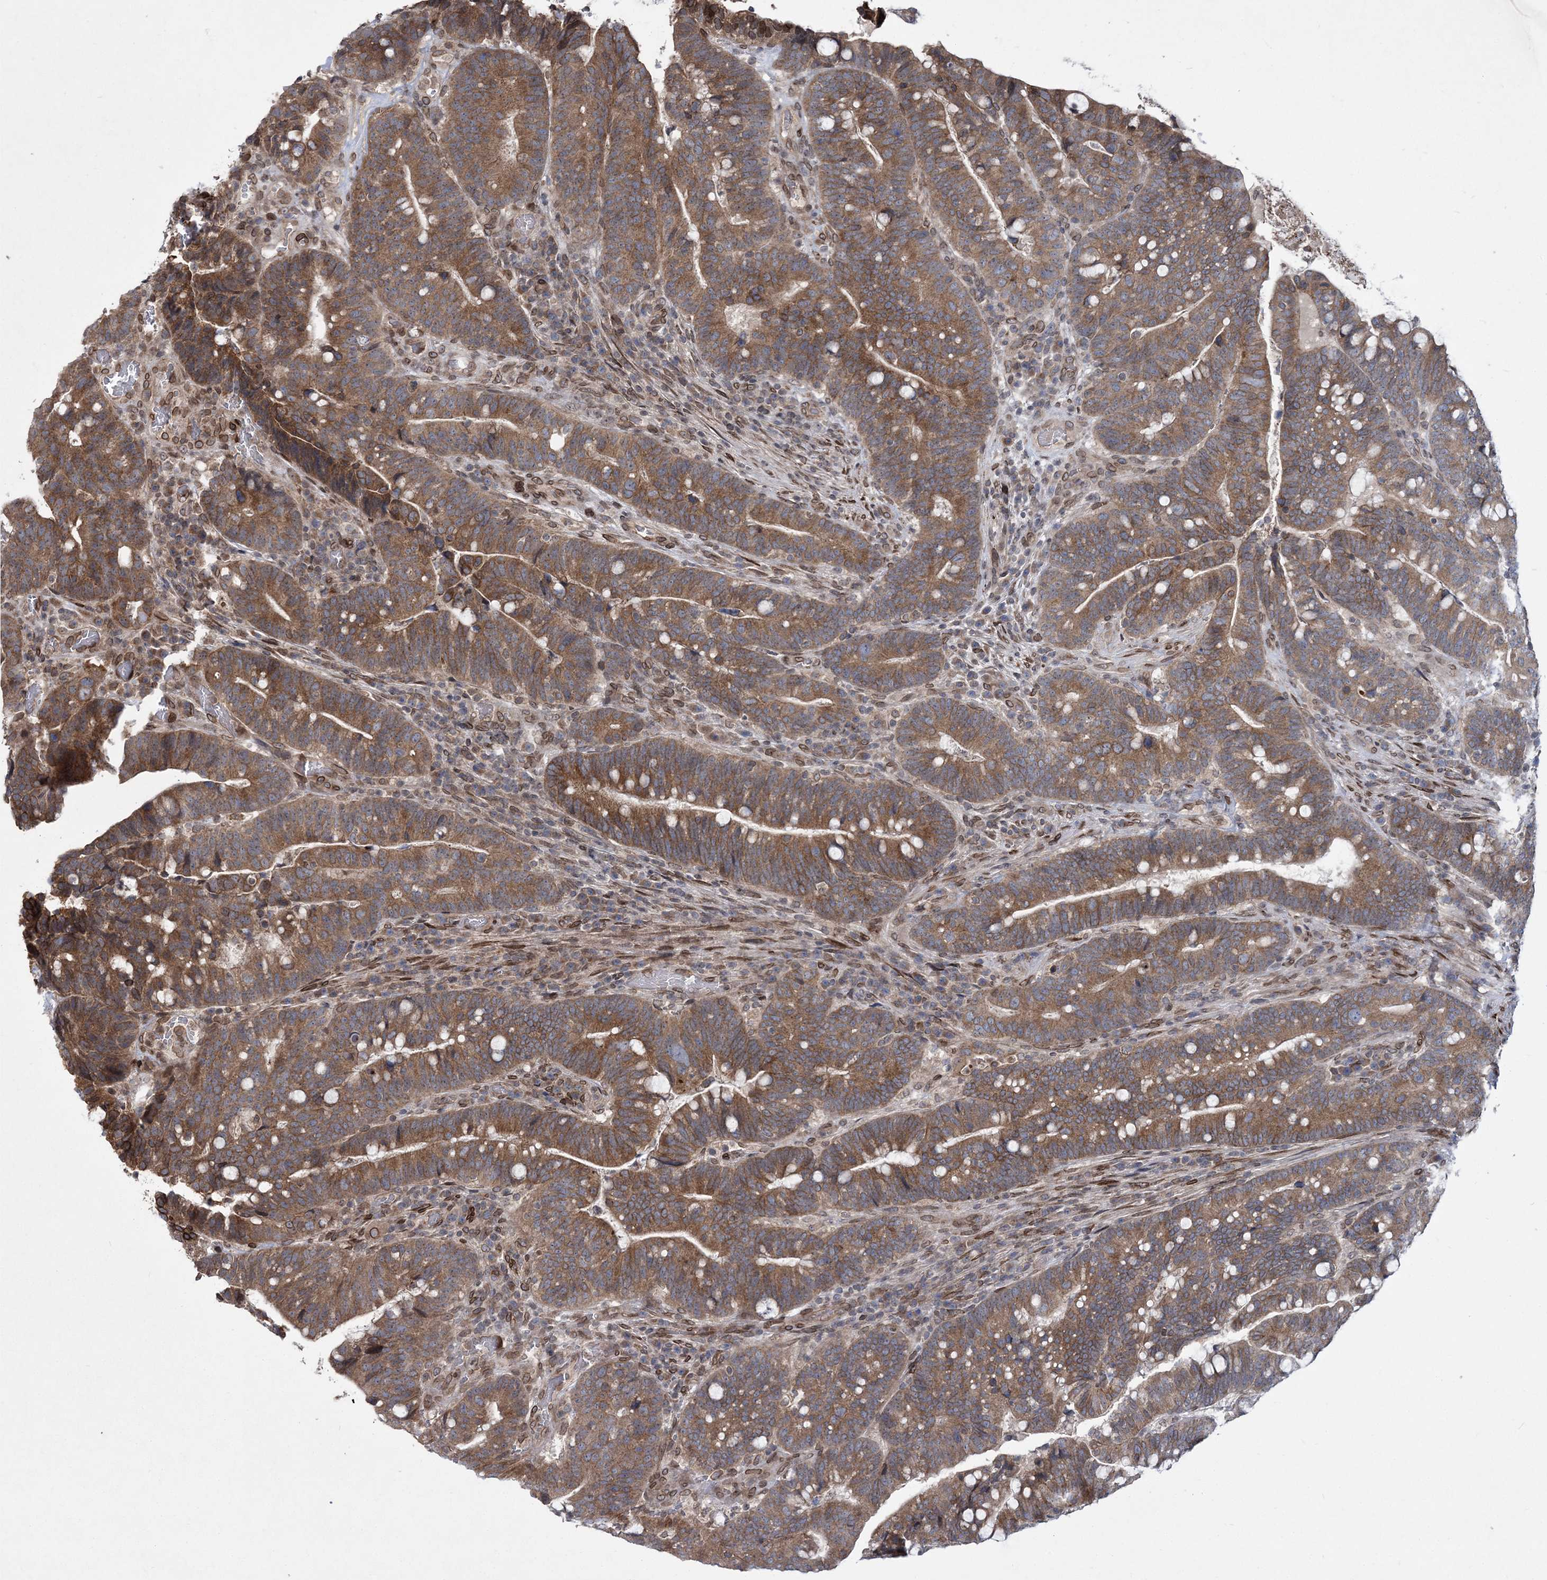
{"staining": {"intensity": "moderate", "quantity": ">75%", "location": "cytoplasmic/membranous"}, "tissue": "colorectal cancer", "cell_type": "Tumor cells", "image_type": "cancer", "snomed": [{"axis": "morphology", "description": "Adenocarcinoma, NOS"}, {"axis": "topography", "description": "Colon"}], "caption": "DAB immunohistochemical staining of colorectal cancer shows moderate cytoplasmic/membranous protein staining in approximately >75% of tumor cells.", "gene": "DNAJC27", "patient": {"sex": "female", "age": 66}}